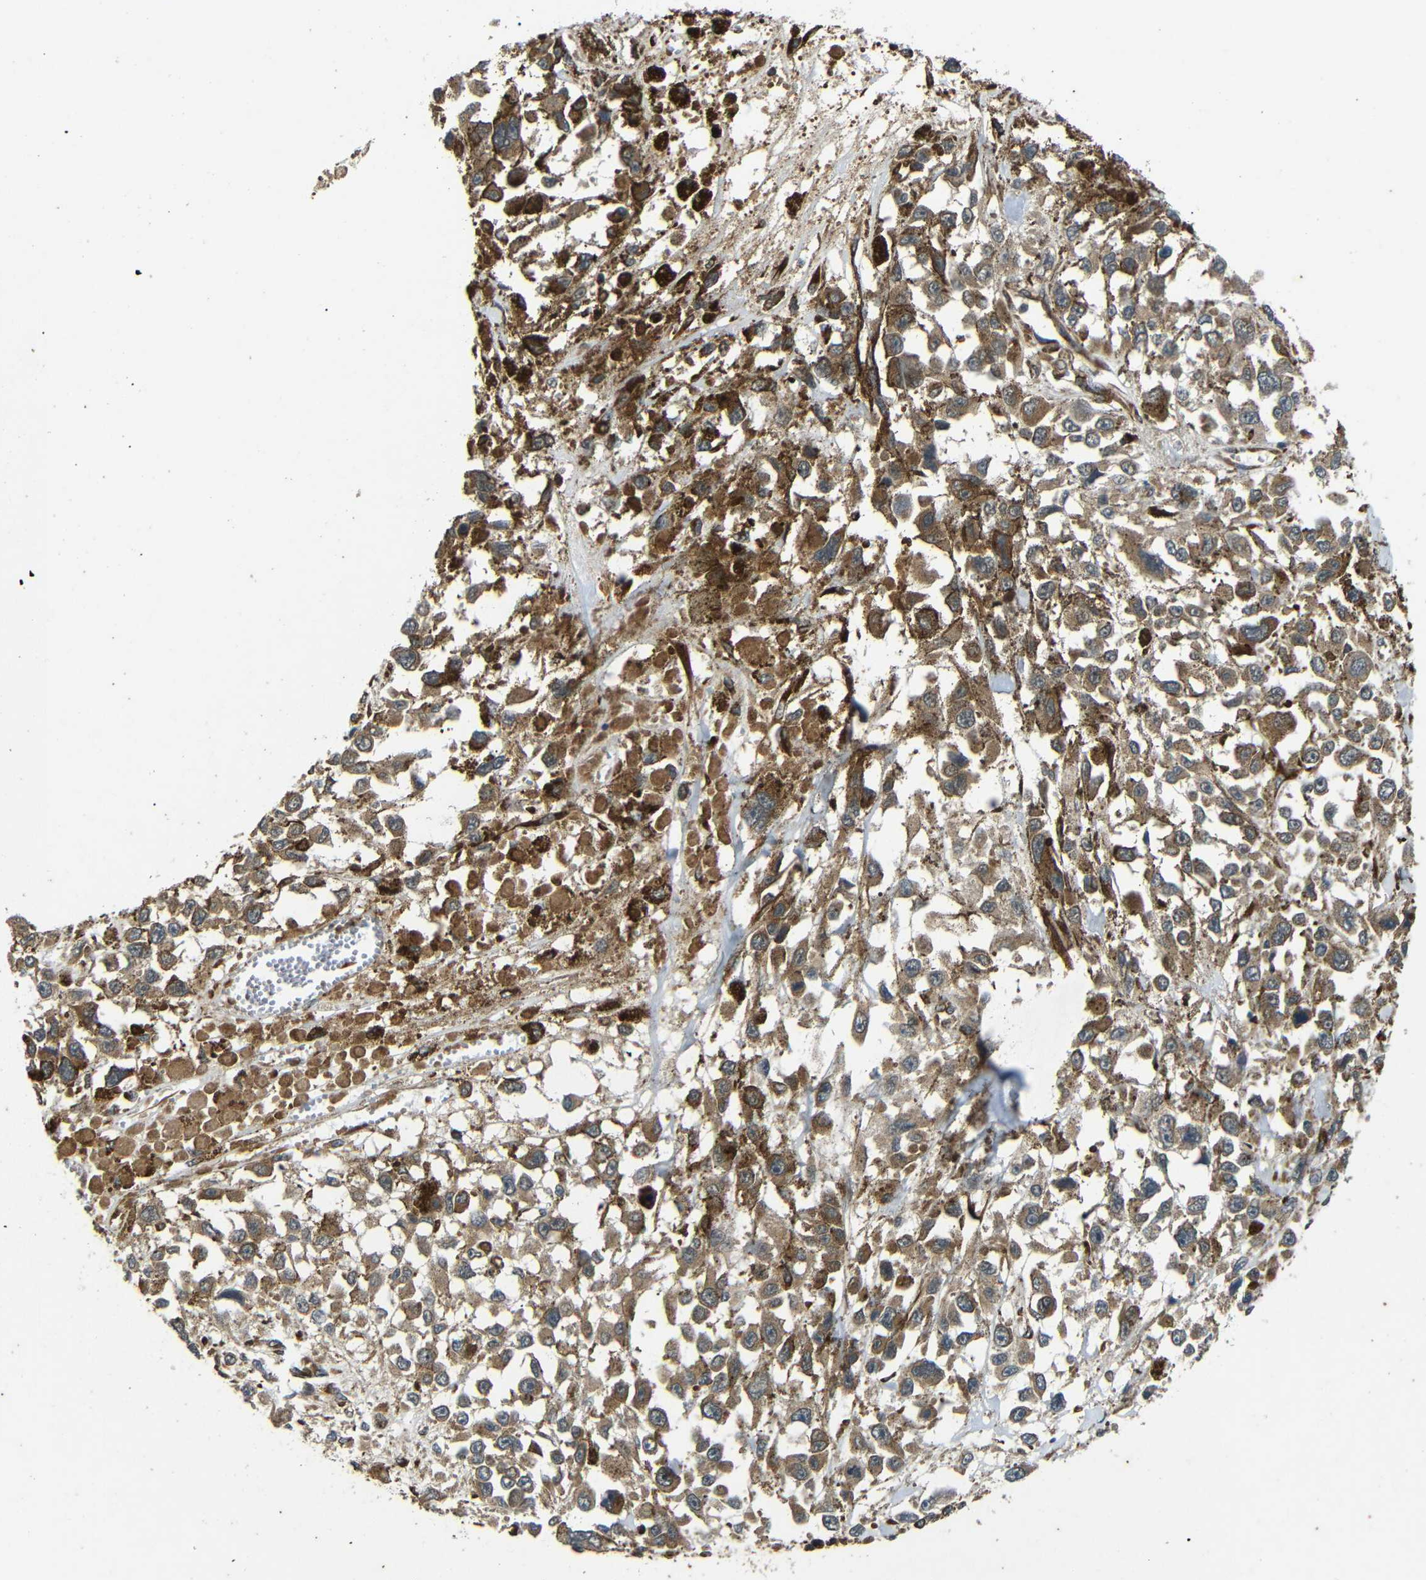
{"staining": {"intensity": "moderate", "quantity": ">75%", "location": "cytoplasmic/membranous"}, "tissue": "melanoma", "cell_type": "Tumor cells", "image_type": "cancer", "snomed": [{"axis": "morphology", "description": "Malignant melanoma, Metastatic site"}, {"axis": "topography", "description": "Lymph node"}], "caption": "Malignant melanoma (metastatic site) stained with a brown dye shows moderate cytoplasmic/membranous positive expression in about >75% of tumor cells.", "gene": "TRPC1", "patient": {"sex": "male", "age": 59}}